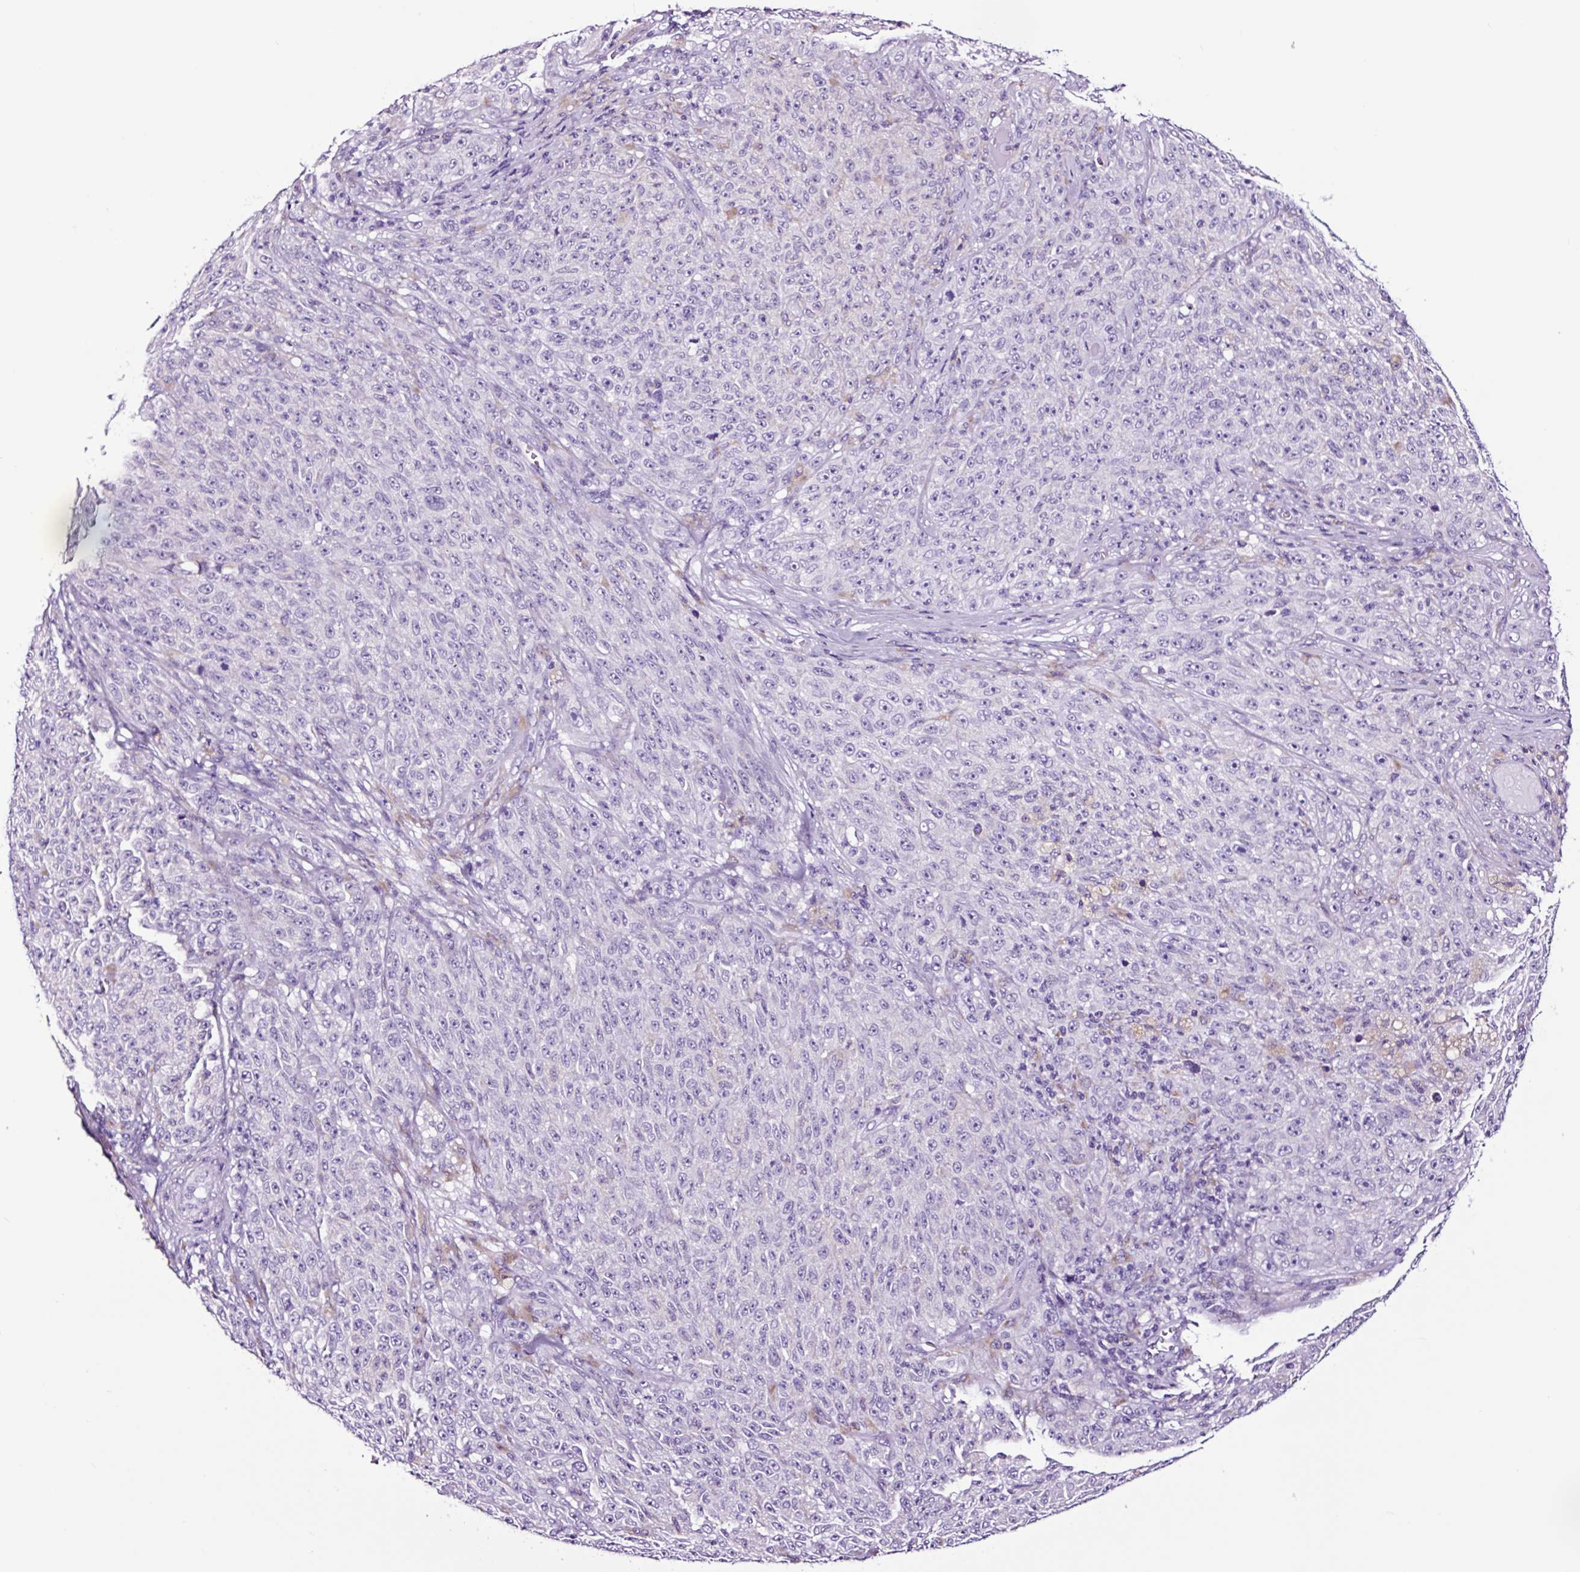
{"staining": {"intensity": "negative", "quantity": "none", "location": "none"}, "tissue": "melanoma", "cell_type": "Tumor cells", "image_type": "cancer", "snomed": [{"axis": "morphology", "description": "Malignant melanoma, NOS"}, {"axis": "topography", "description": "Skin"}], "caption": "Melanoma stained for a protein using immunohistochemistry (IHC) shows no staining tumor cells.", "gene": "FBXL7", "patient": {"sex": "female", "age": 82}}